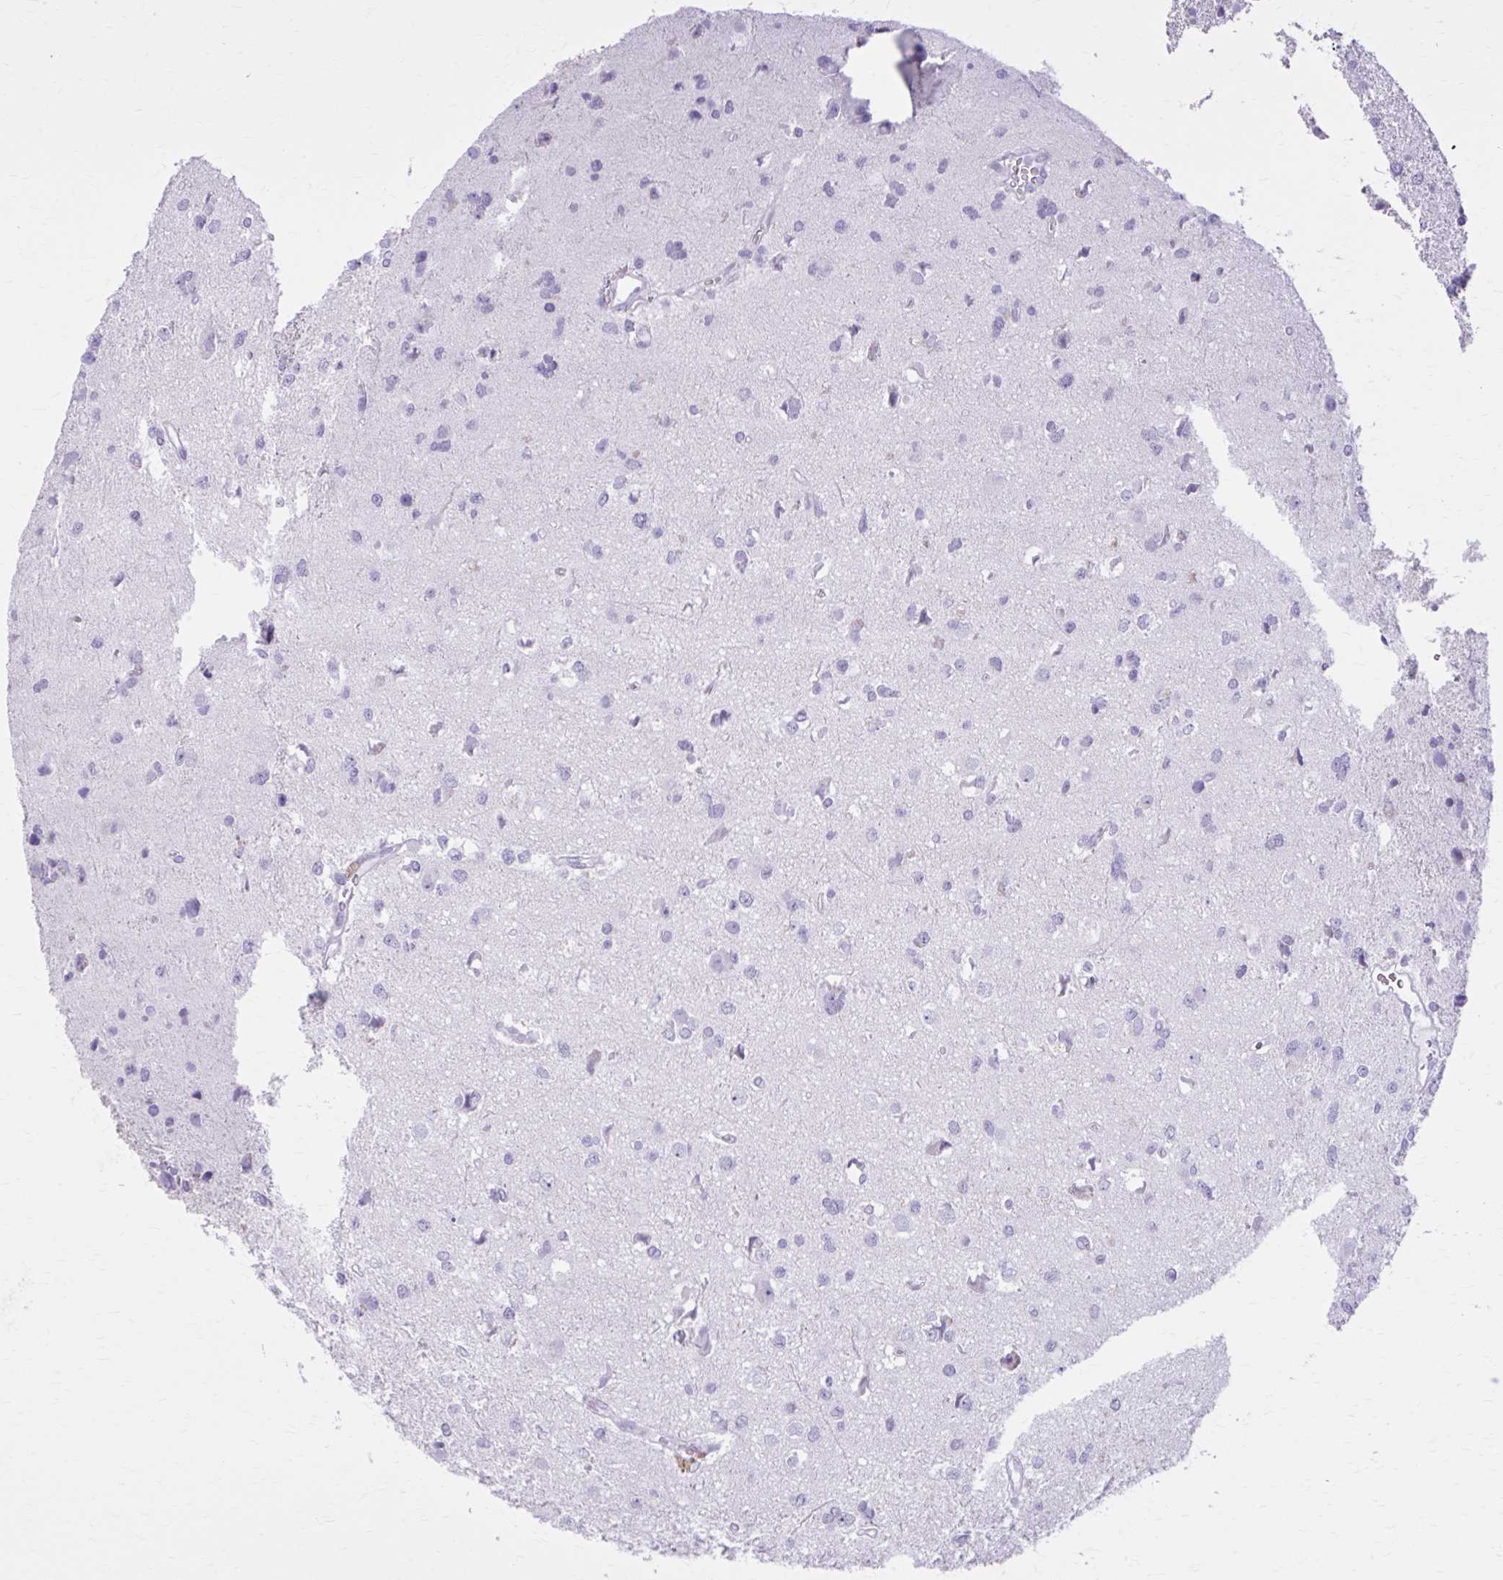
{"staining": {"intensity": "negative", "quantity": "none", "location": "none"}, "tissue": "glioma", "cell_type": "Tumor cells", "image_type": "cancer", "snomed": [{"axis": "morphology", "description": "Glioma, malignant, Low grade"}, {"axis": "topography", "description": "Brain"}], "caption": "Low-grade glioma (malignant) stained for a protein using immunohistochemistry (IHC) reveals no expression tumor cells.", "gene": "OR4B1", "patient": {"sex": "female", "age": 55}}